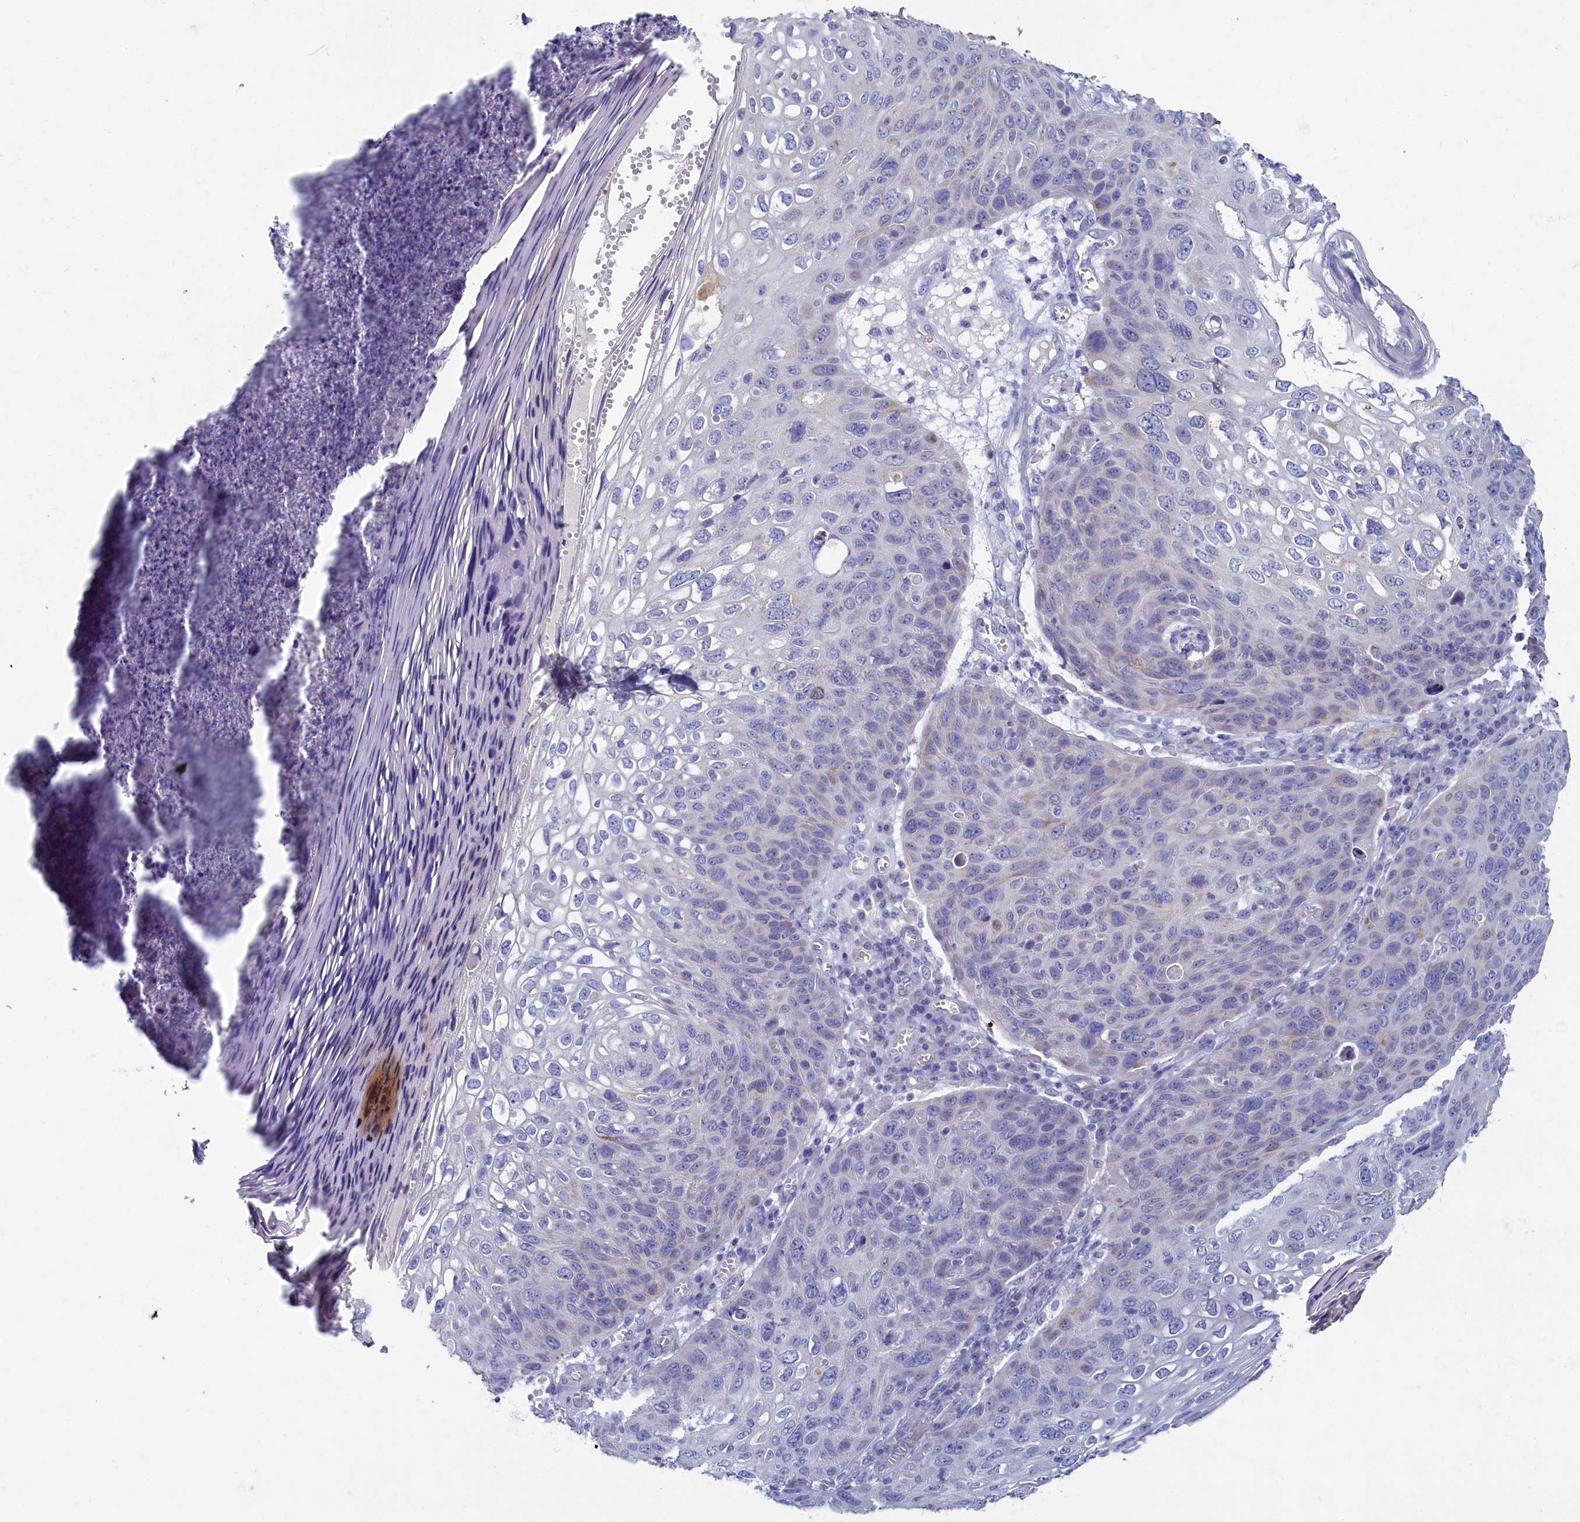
{"staining": {"intensity": "negative", "quantity": "none", "location": "none"}, "tissue": "skin cancer", "cell_type": "Tumor cells", "image_type": "cancer", "snomed": [{"axis": "morphology", "description": "Squamous cell carcinoma, NOS"}, {"axis": "topography", "description": "Skin"}], "caption": "A high-resolution micrograph shows immunohistochemistry staining of squamous cell carcinoma (skin), which reveals no significant staining in tumor cells. Nuclei are stained in blue.", "gene": "OCIAD2", "patient": {"sex": "female", "age": 90}}